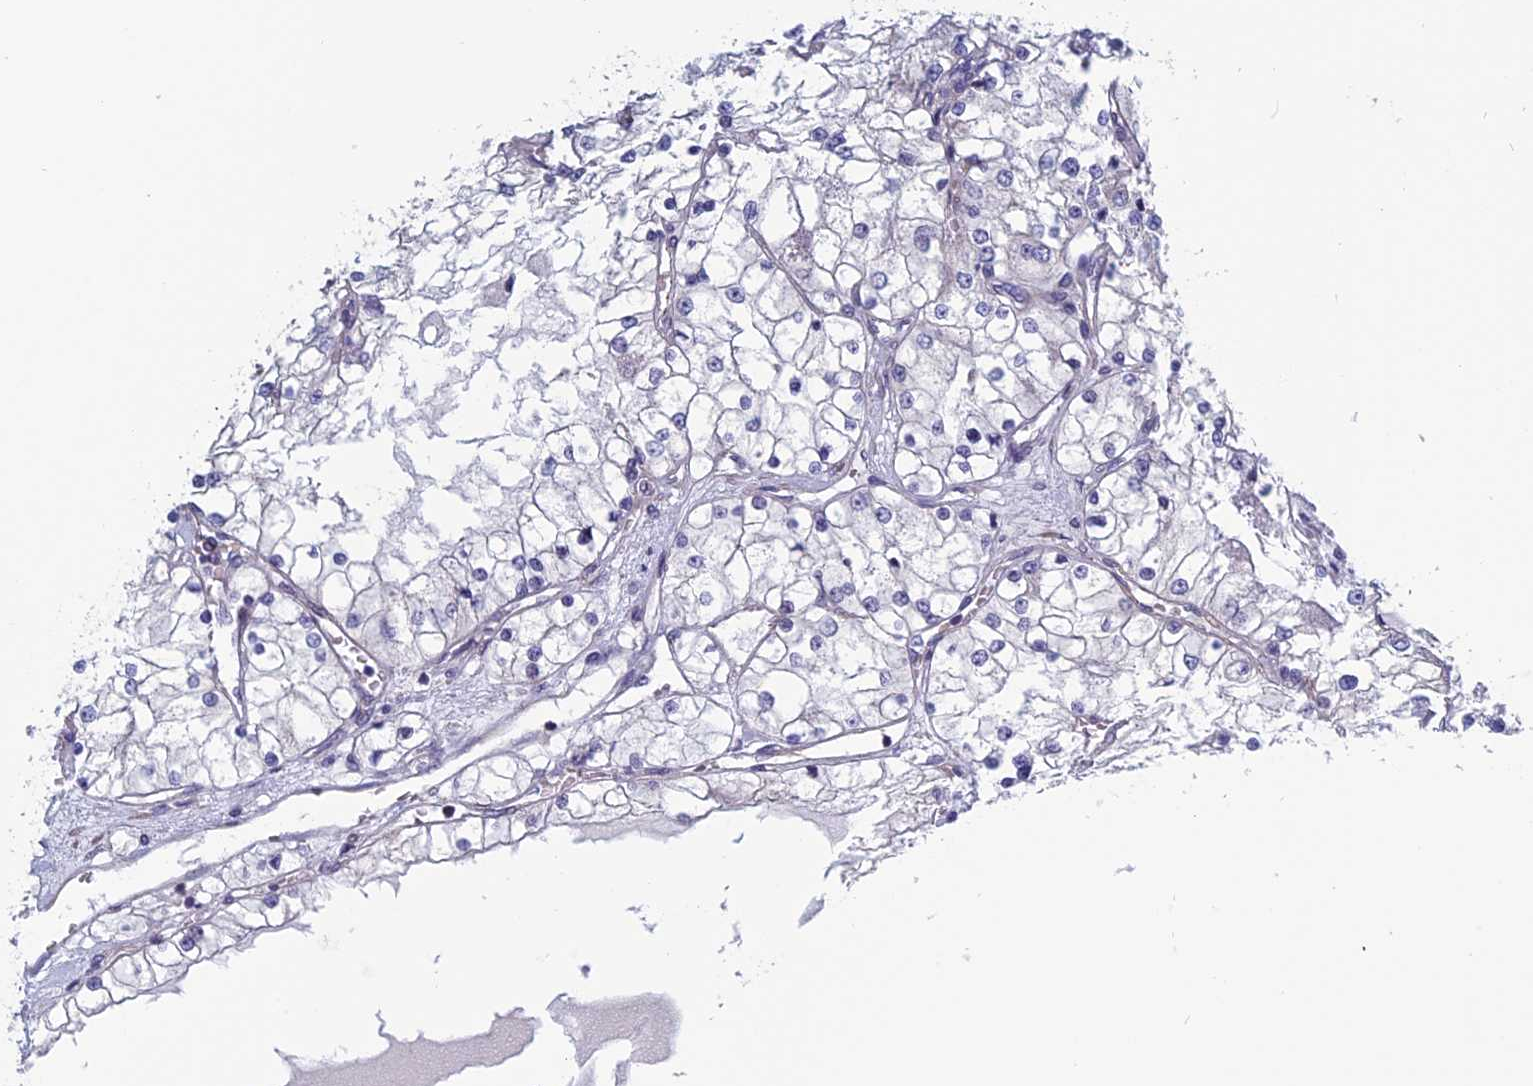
{"staining": {"intensity": "negative", "quantity": "none", "location": "none"}, "tissue": "renal cancer", "cell_type": "Tumor cells", "image_type": "cancer", "snomed": [{"axis": "morphology", "description": "Adenocarcinoma, NOS"}, {"axis": "topography", "description": "Kidney"}], "caption": "Immunohistochemistry micrograph of human renal adenocarcinoma stained for a protein (brown), which exhibits no staining in tumor cells.", "gene": "BCL2L10", "patient": {"sex": "male", "age": 68}}